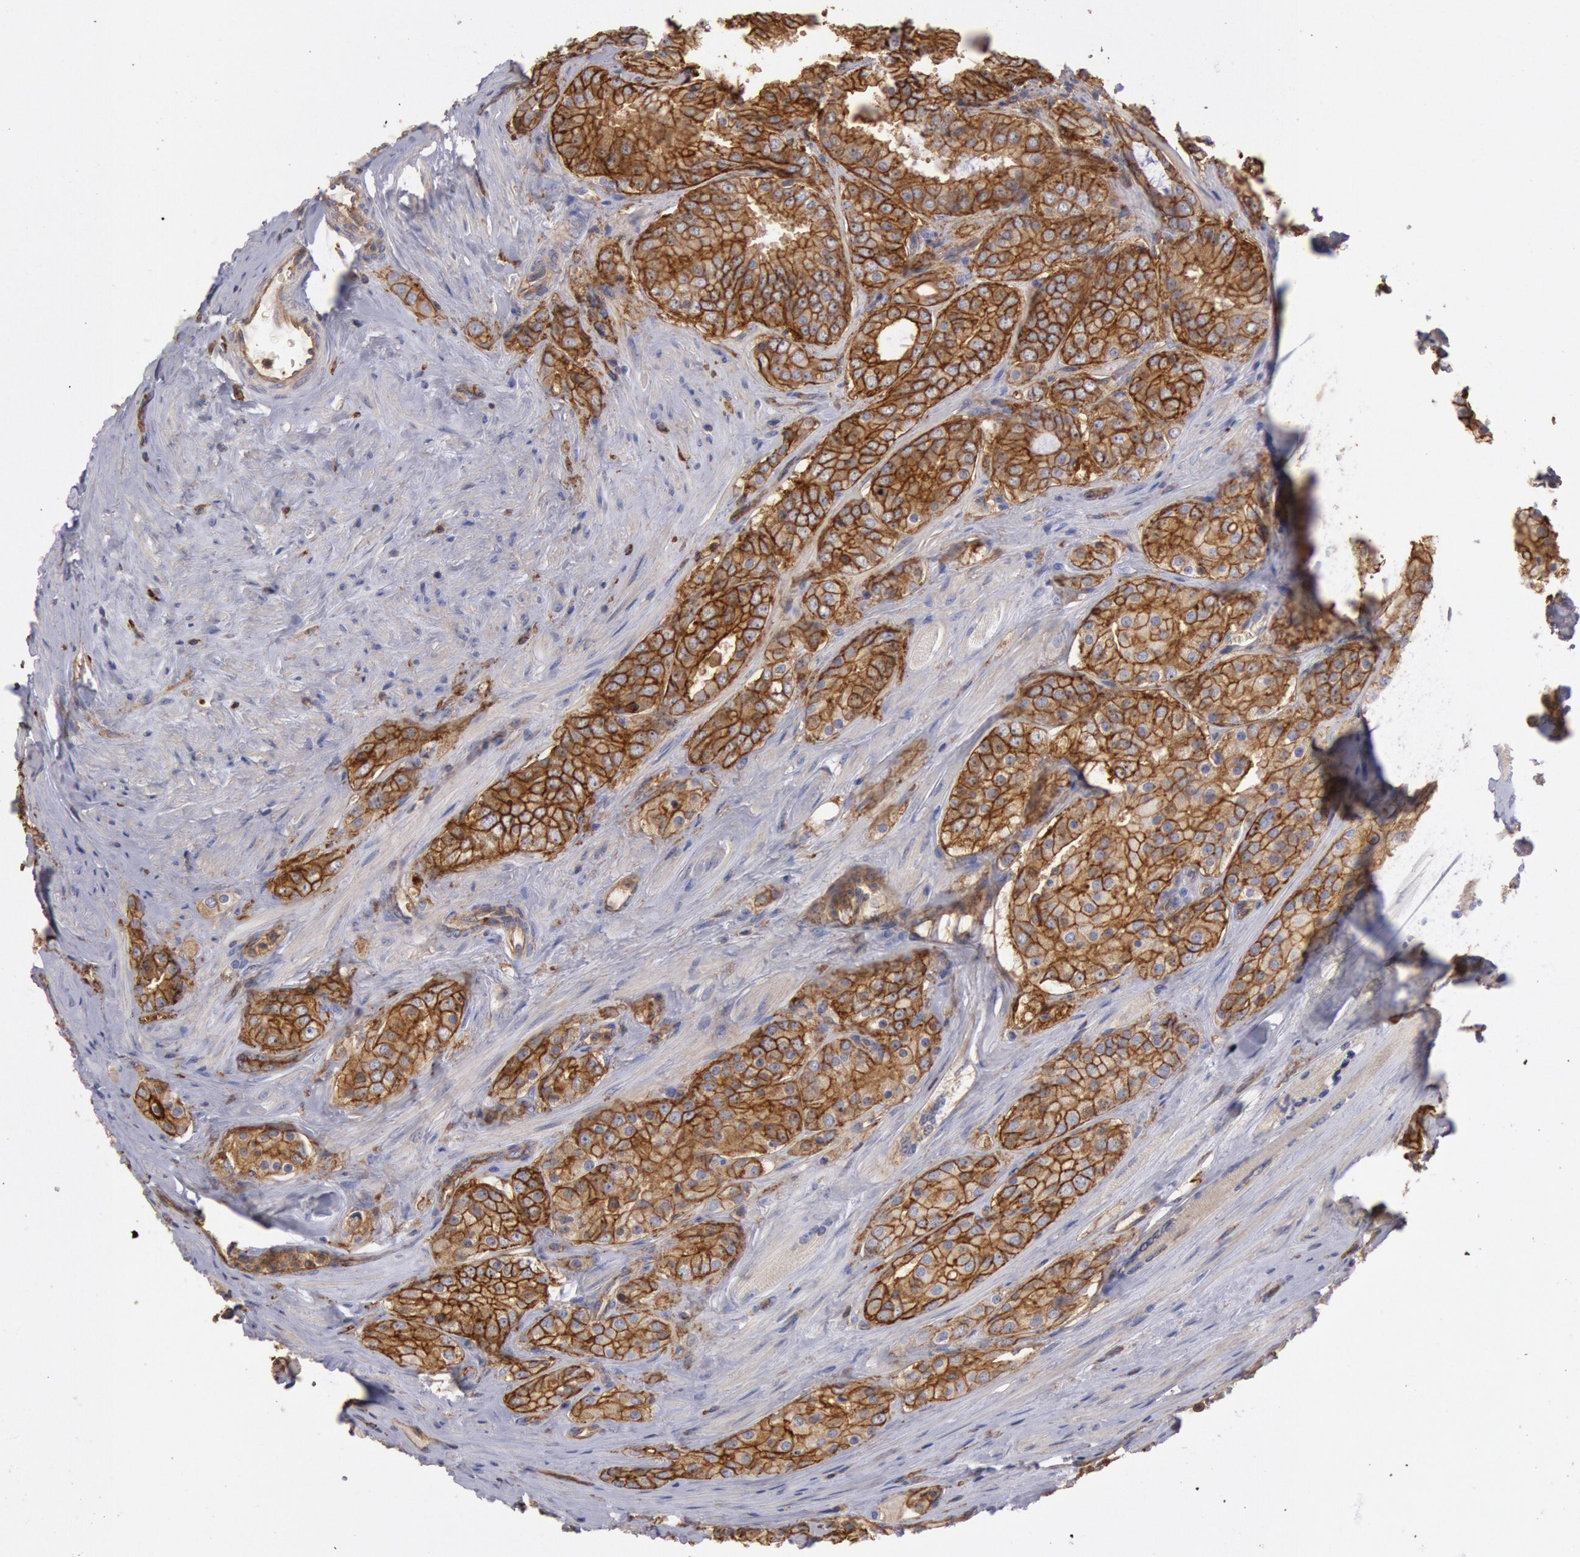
{"staining": {"intensity": "moderate", "quantity": ">75%", "location": "cytoplasmic/membranous"}, "tissue": "prostate cancer", "cell_type": "Tumor cells", "image_type": "cancer", "snomed": [{"axis": "morphology", "description": "Adenocarcinoma, Medium grade"}, {"axis": "topography", "description": "Prostate"}], "caption": "Moderate cytoplasmic/membranous protein positivity is appreciated in about >75% of tumor cells in prostate cancer.", "gene": "SNAP23", "patient": {"sex": "male", "age": 60}}